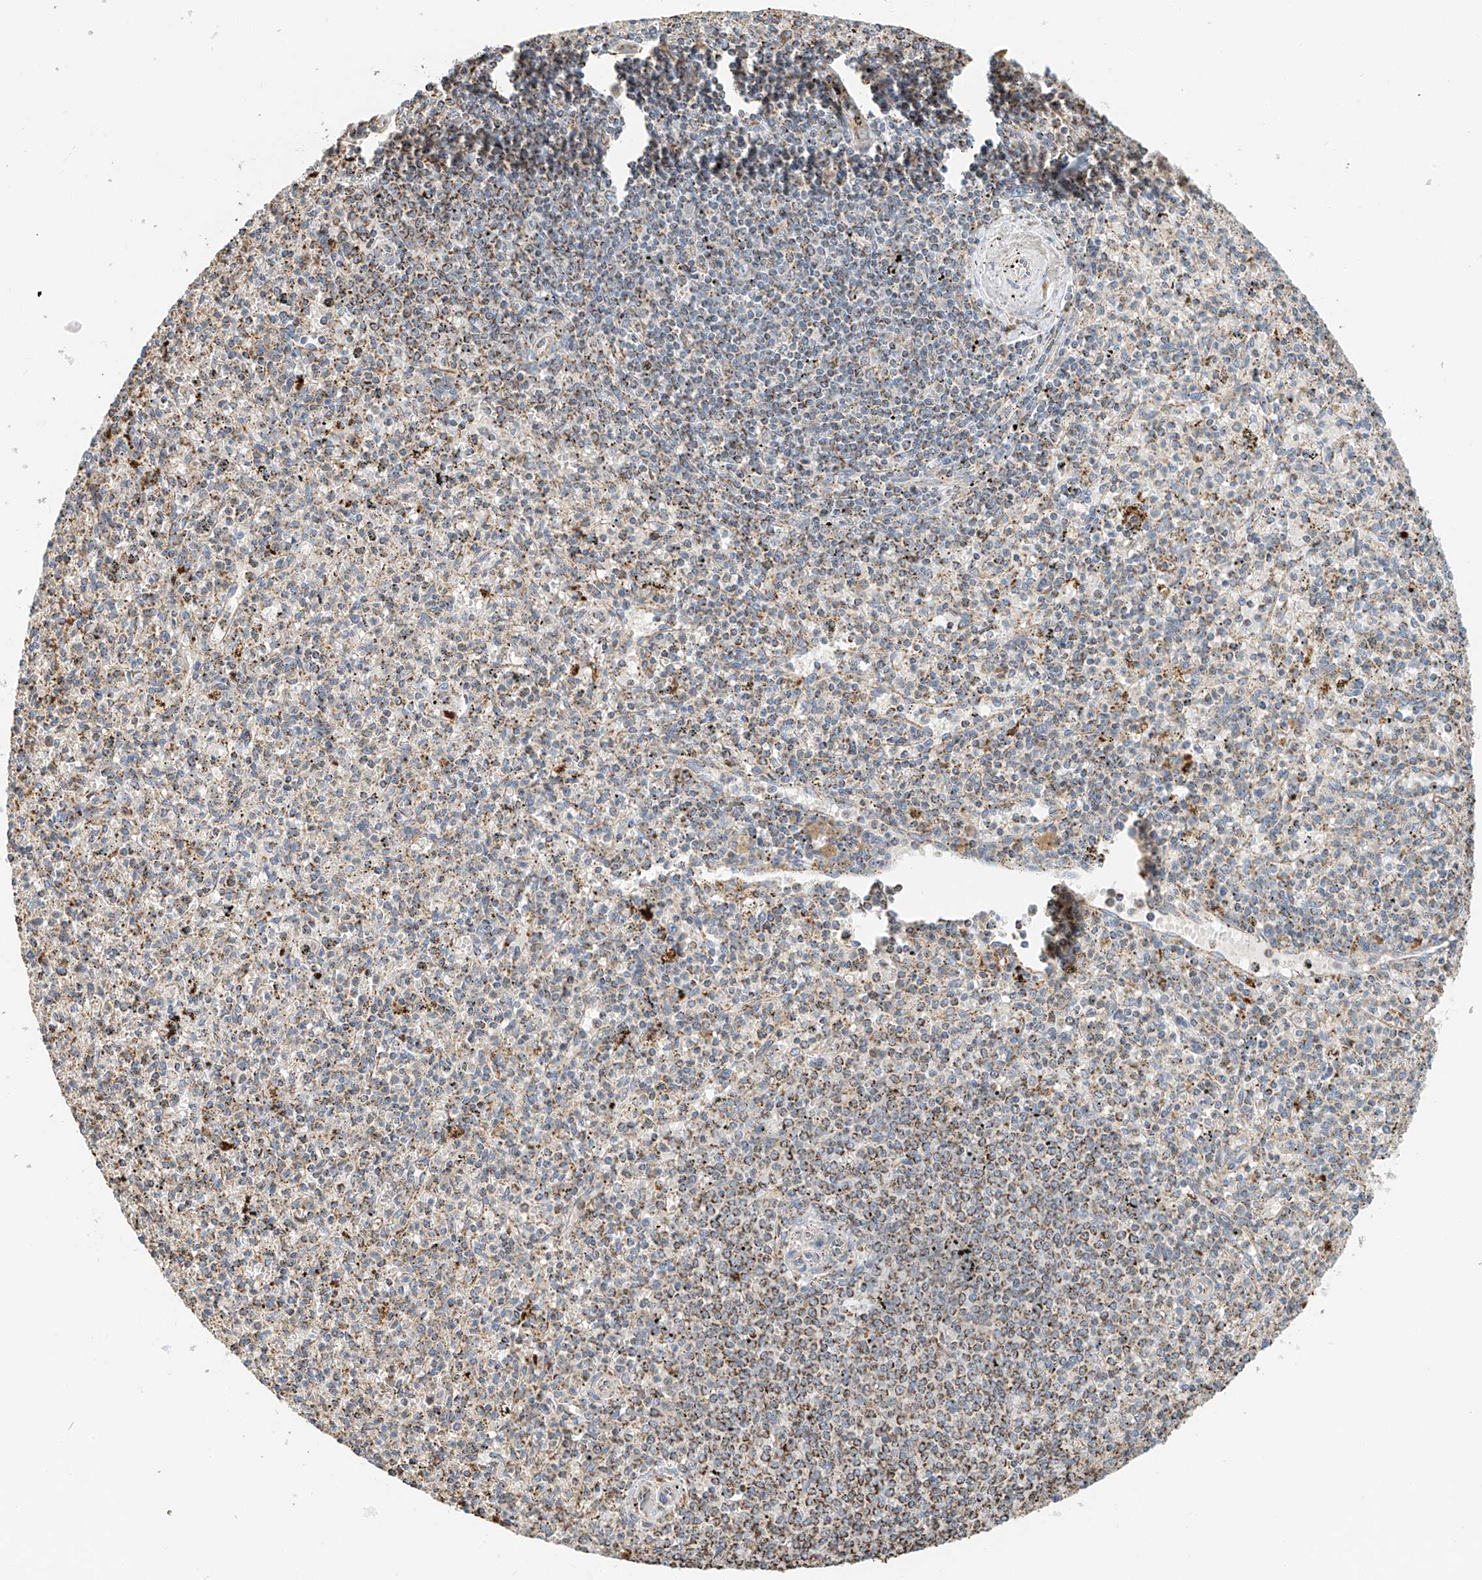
{"staining": {"intensity": "weak", "quantity": "<25%", "location": "cytoplasmic/membranous"}, "tissue": "spleen", "cell_type": "Cells in red pulp", "image_type": "normal", "snomed": [{"axis": "morphology", "description": "Normal tissue, NOS"}, {"axis": "topography", "description": "Spleen"}], "caption": "This is a micrograph of immunohistochemistry staining of unremarkable spleen, which shows no positivity in cells in red pulp. The staining was performed using DAB to visualize the protein expression in brown, while the nuclei were stained in blue with hematoxylin (Magnification: 20x).", "gene": "YIPF7", "patient": {"sex": "male", "age": 72}}